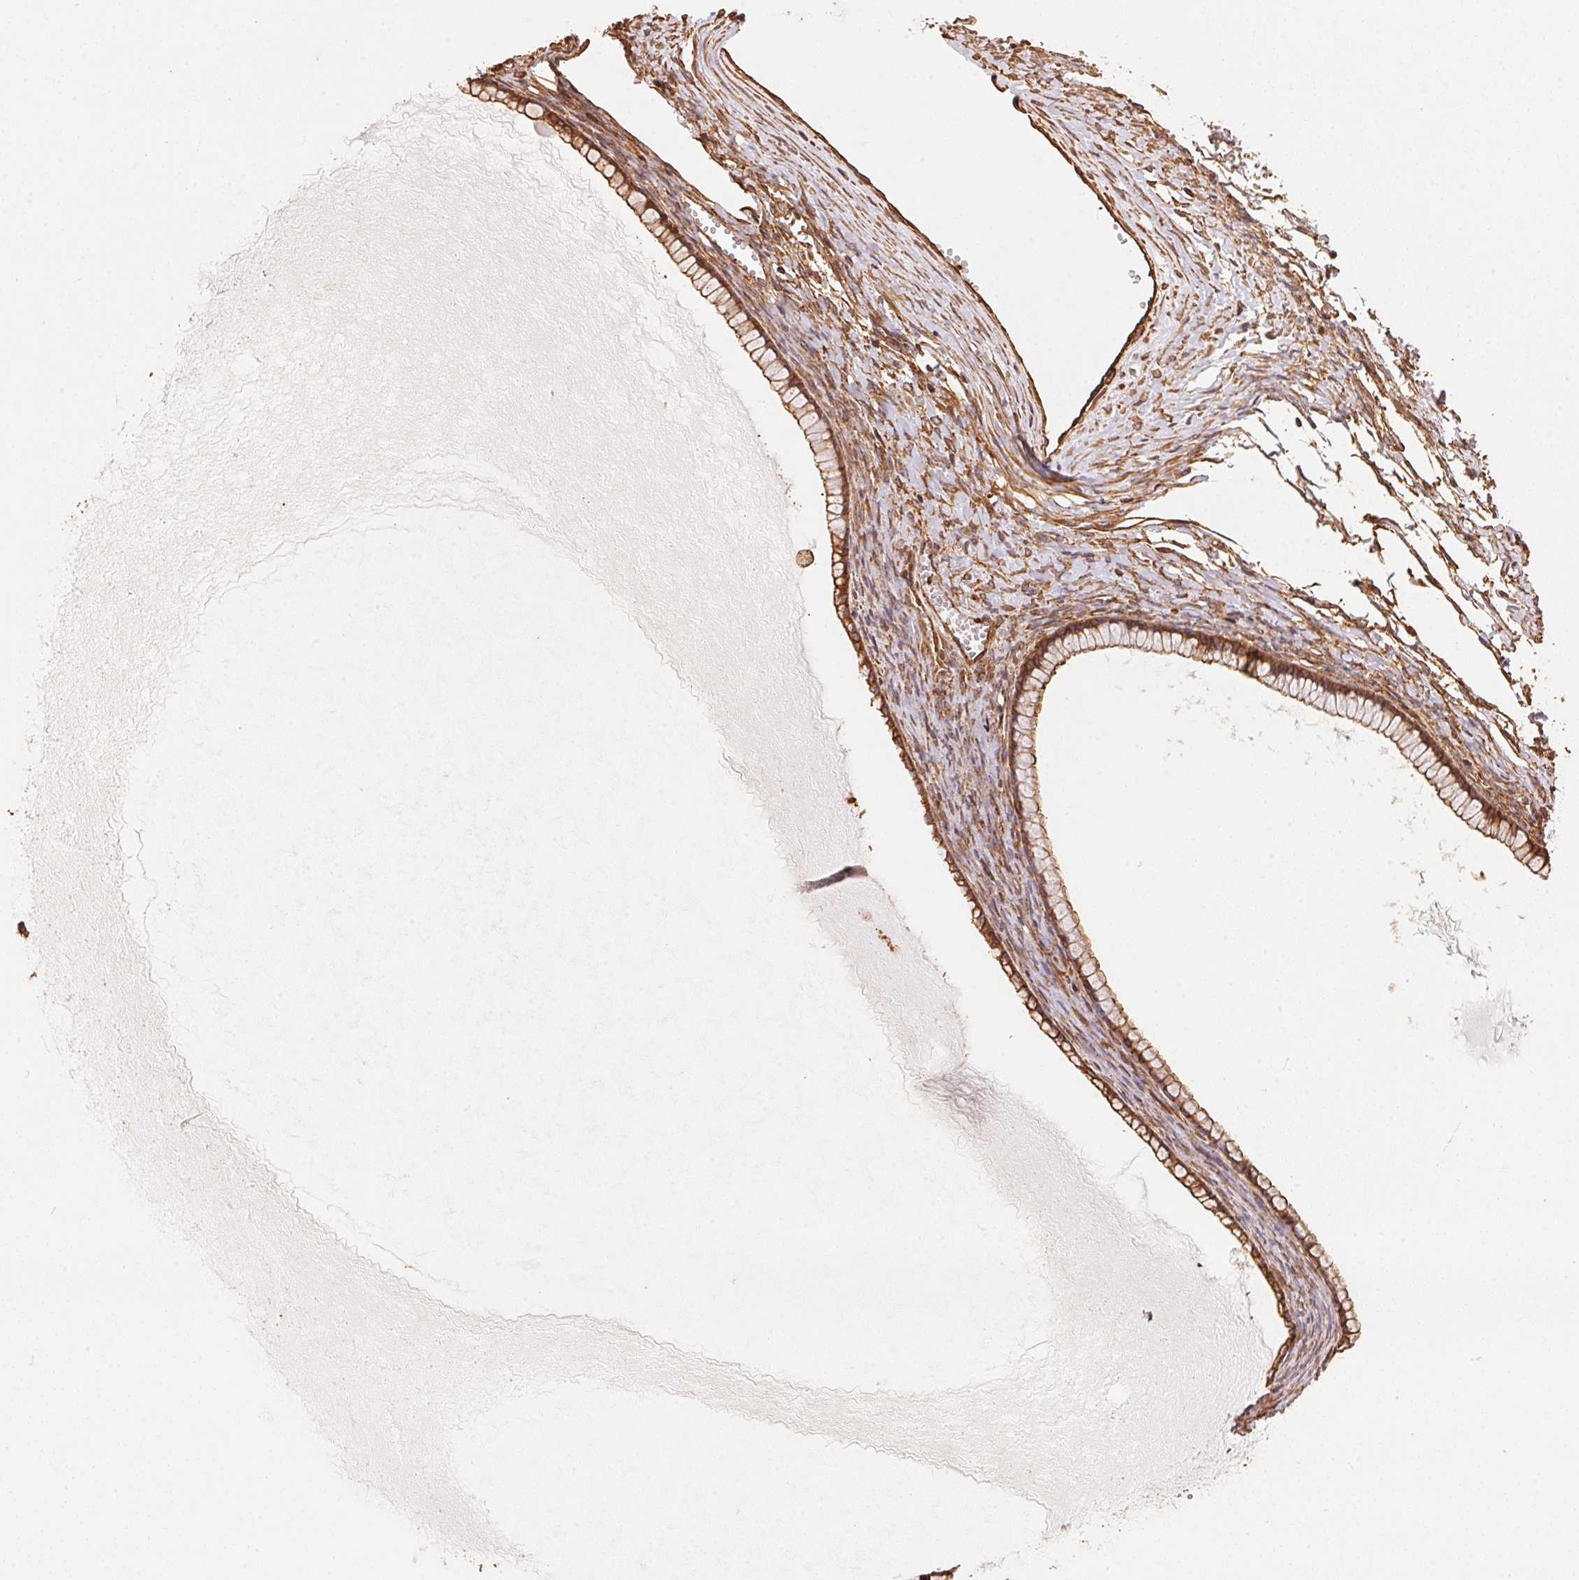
{"staining": {"intensity": "moderate", "quantity": ">75%", "location": "cytoplasmic/membranous"}, "tissue": "ovarian cancer", "cell_type": "Tumor cells", "image_type": "cancer", "snomed": [{"axis": "morphology", "description": "Cystadenocarcinoma, mucinous, NOS"}, {"axis": "topography", "description": "Ovary"}], "caption": "Protein analysis of mucinous cystadenocarcinoma (ovarian) tissue reveals moderate cytoplasmic/membranous expression in approximately >75% of tumor cells. The staining was performed using DAB (3,3'-diaminobenzidine) to visualize the protein expression in brown, while the nuclei were stained in blue with hematoxylin (Magnification: 20x).", "gene": "FRAS1", "patient": {"sex": "female", "age": 41}}